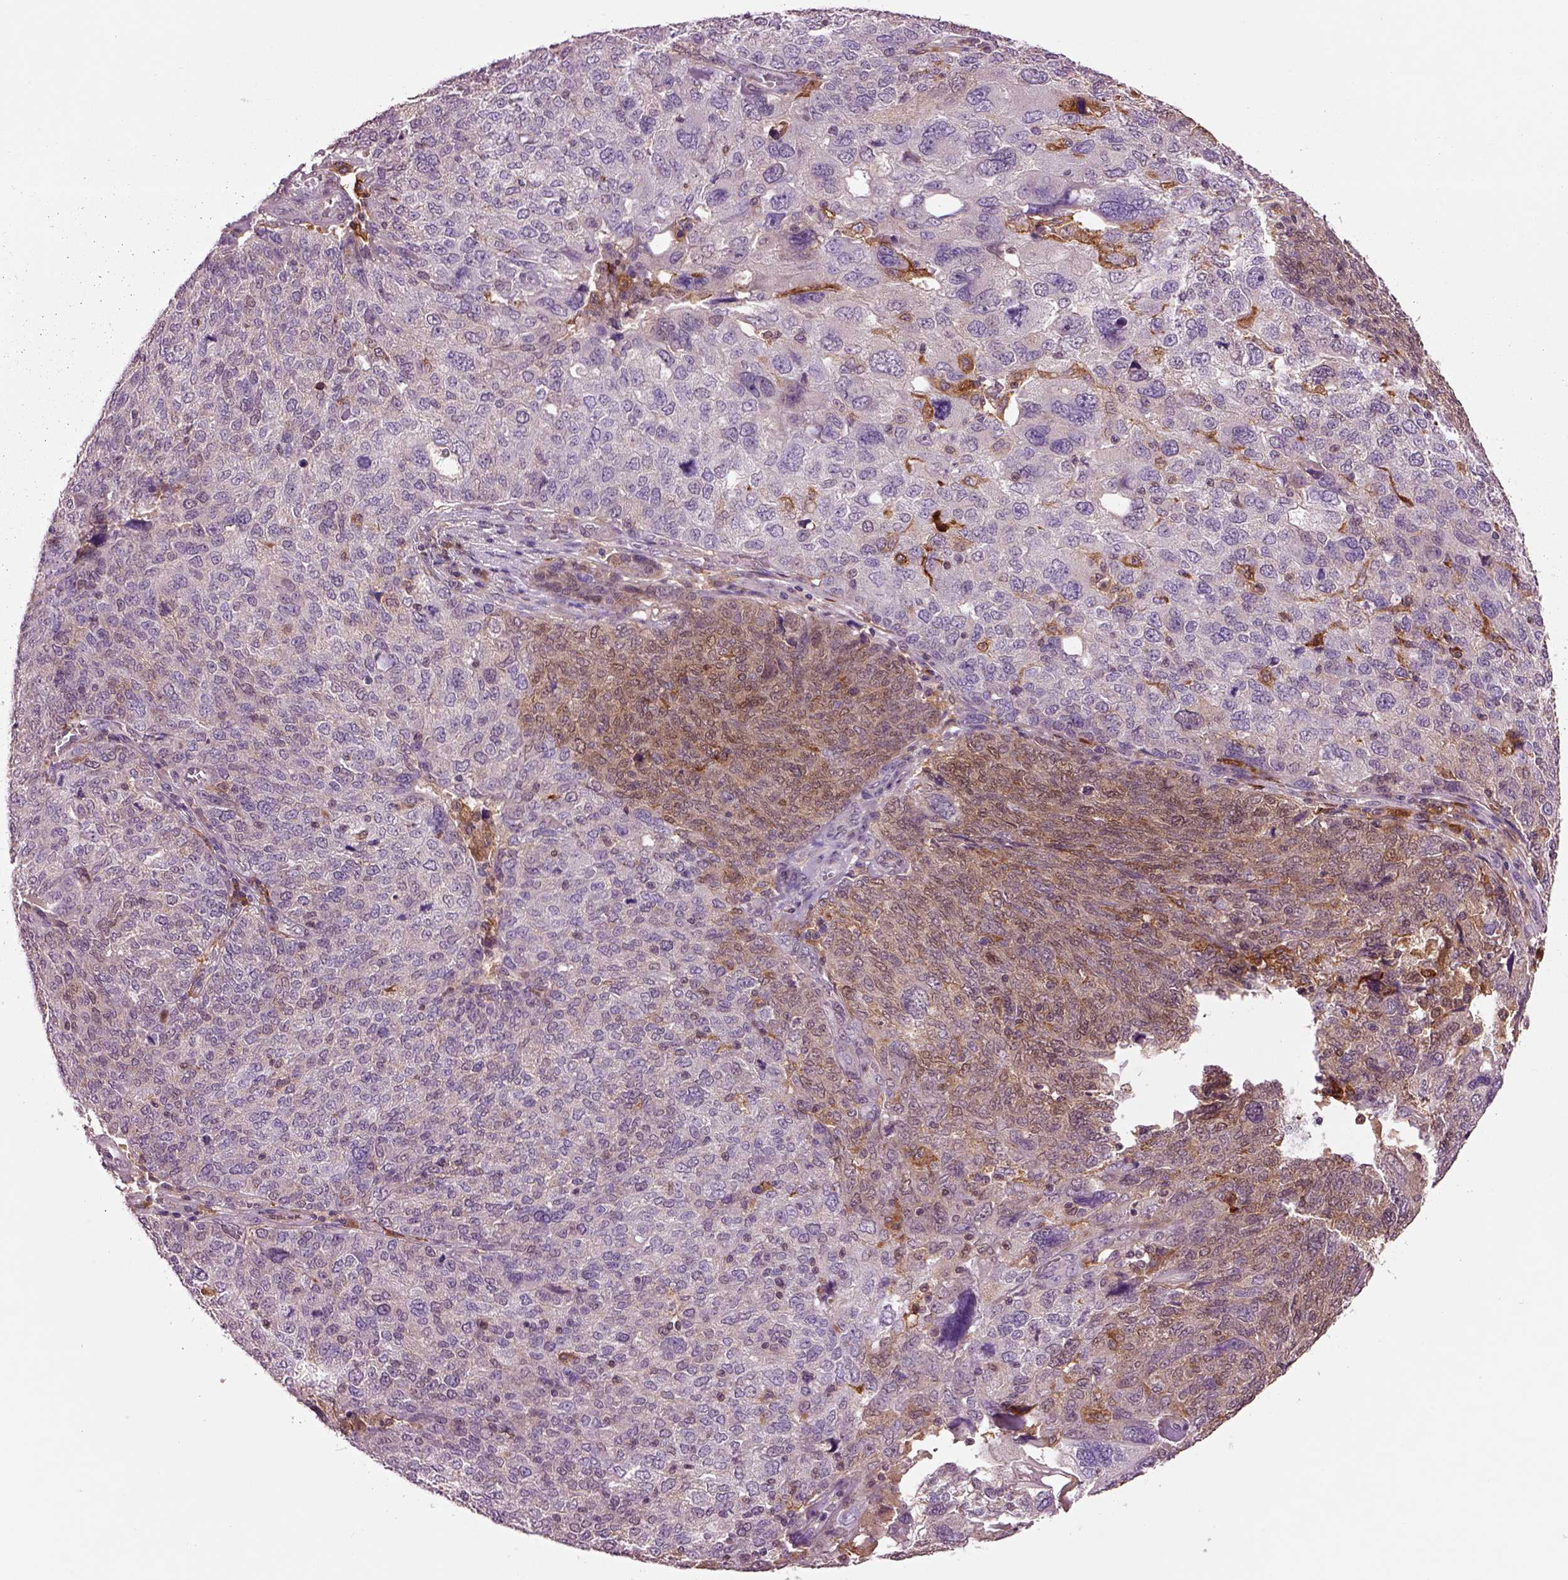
{"staining": {"intensity": "moderate", "quantity": "25%-75%", "location": "cytoplasmic/membranous"}, "tissue": "ovarian cancer", "cell_type": "Tumor cells", "image_type": "cancer", "snomed": [{"axis": "morphology", "description": "Carcinoma, endometroid"}, {"axis": "topography", "description": "Ovary"}], "caption": "This photomicrograph shows ovarian cancer (endometroid carcinoma) stained with immunohistochemistry (IHC) to label a protein in brown. The cytoplasmic/membranous of tumor cells show moderate positivity for the protein. Nuclei are counter-stained blue.", "gene": "MDP1", "patient": {"sex": "female", "age": 58}}